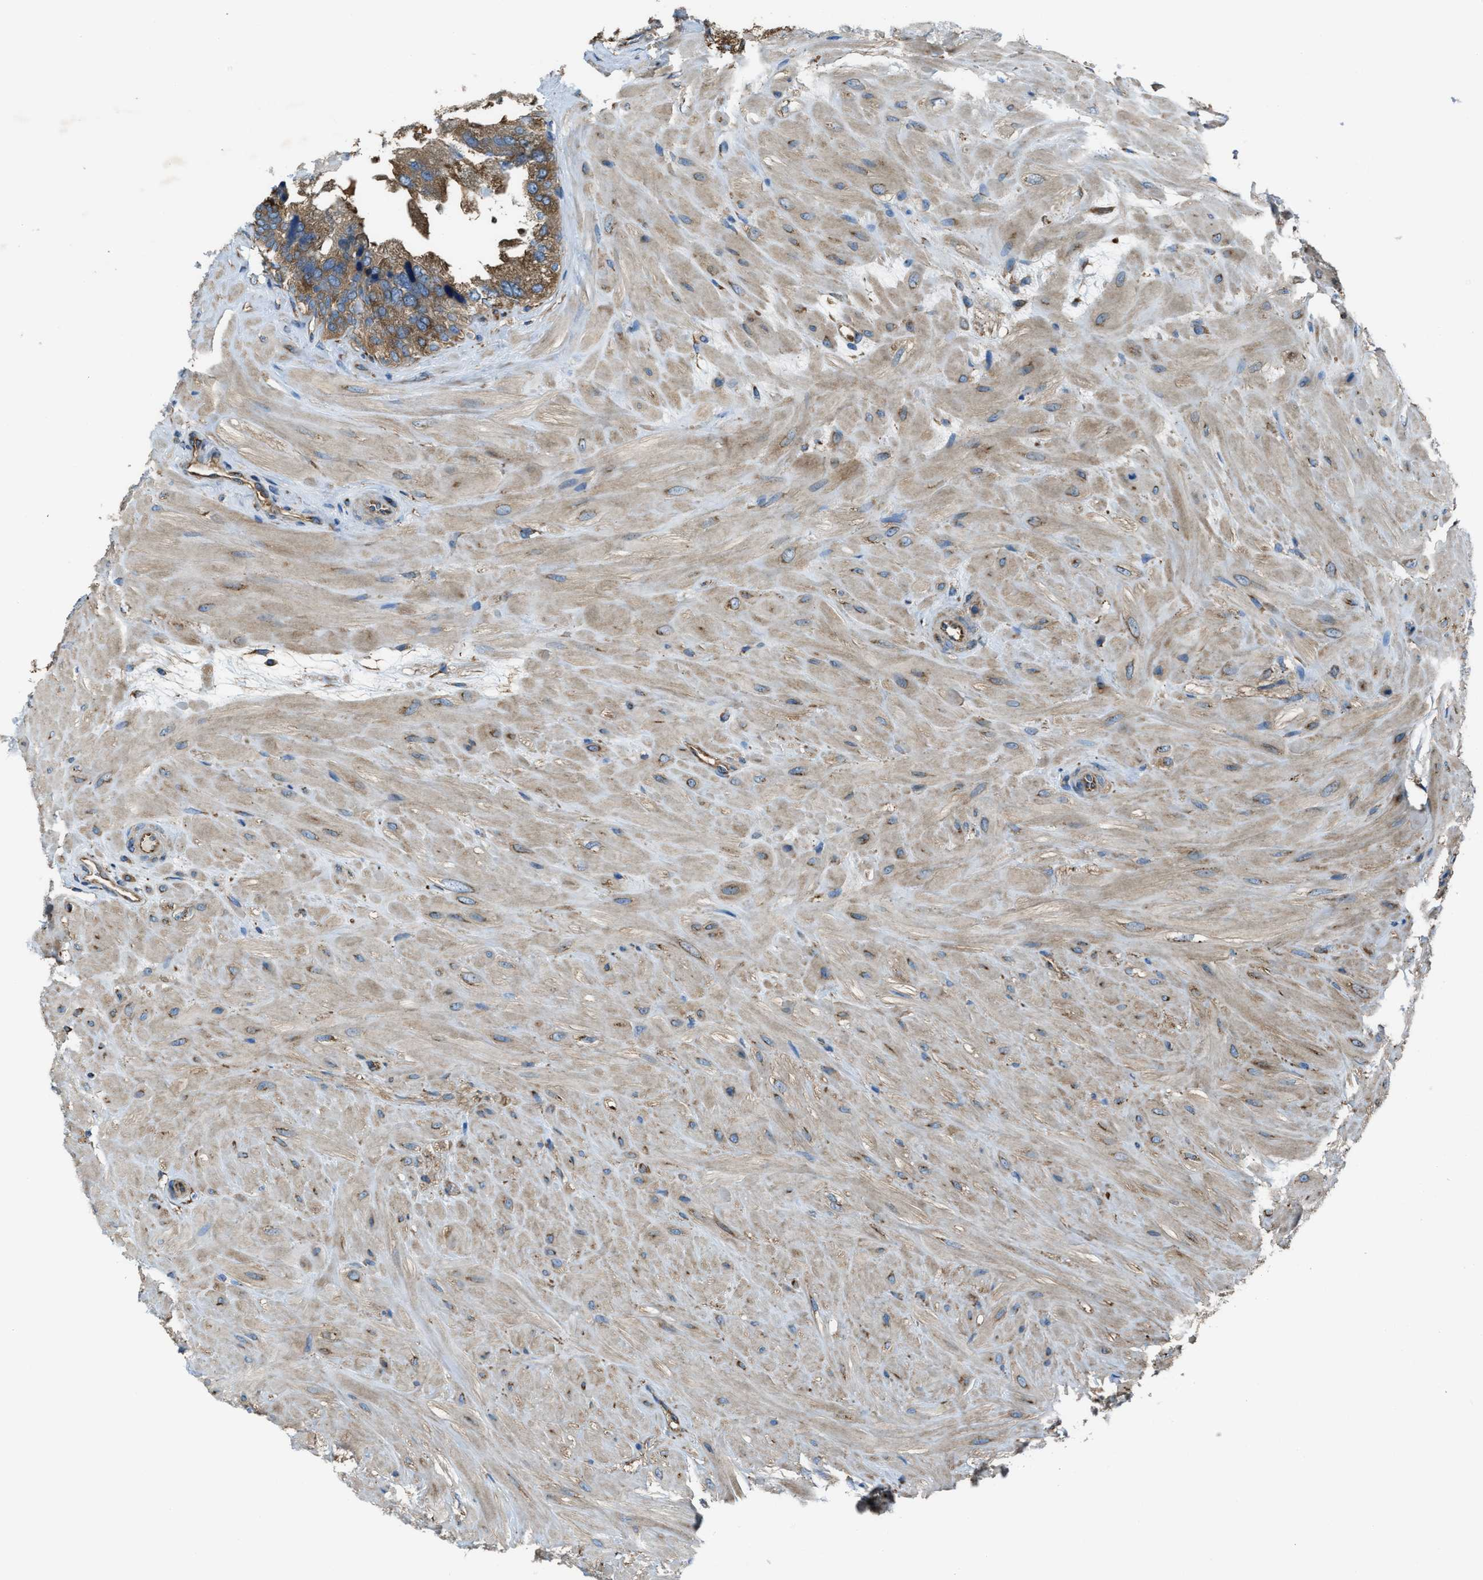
{"staining": {"intensity": "moderate", "quantity": ">75%", "location": "cytoplasmic/membranous"}, "tissue": "seminal vesicle", "cell_type": "Glandular cells", "image_type": "normal", "snomed": [{"axis": "morphology", "description": "Normal tissue, NOS"}, {"axis": "topography", "description": "Prostate"}, {"axis": "topography", "description": "Seminal veicle"}], "caption": "A photomicrograph of human seminal vesicle stained for a protein shows moderate cytoplasmic/membranous brown staining in glandular cells.", "gene": "TRPC1", "patient": {"sex": "male", "age": 51}}